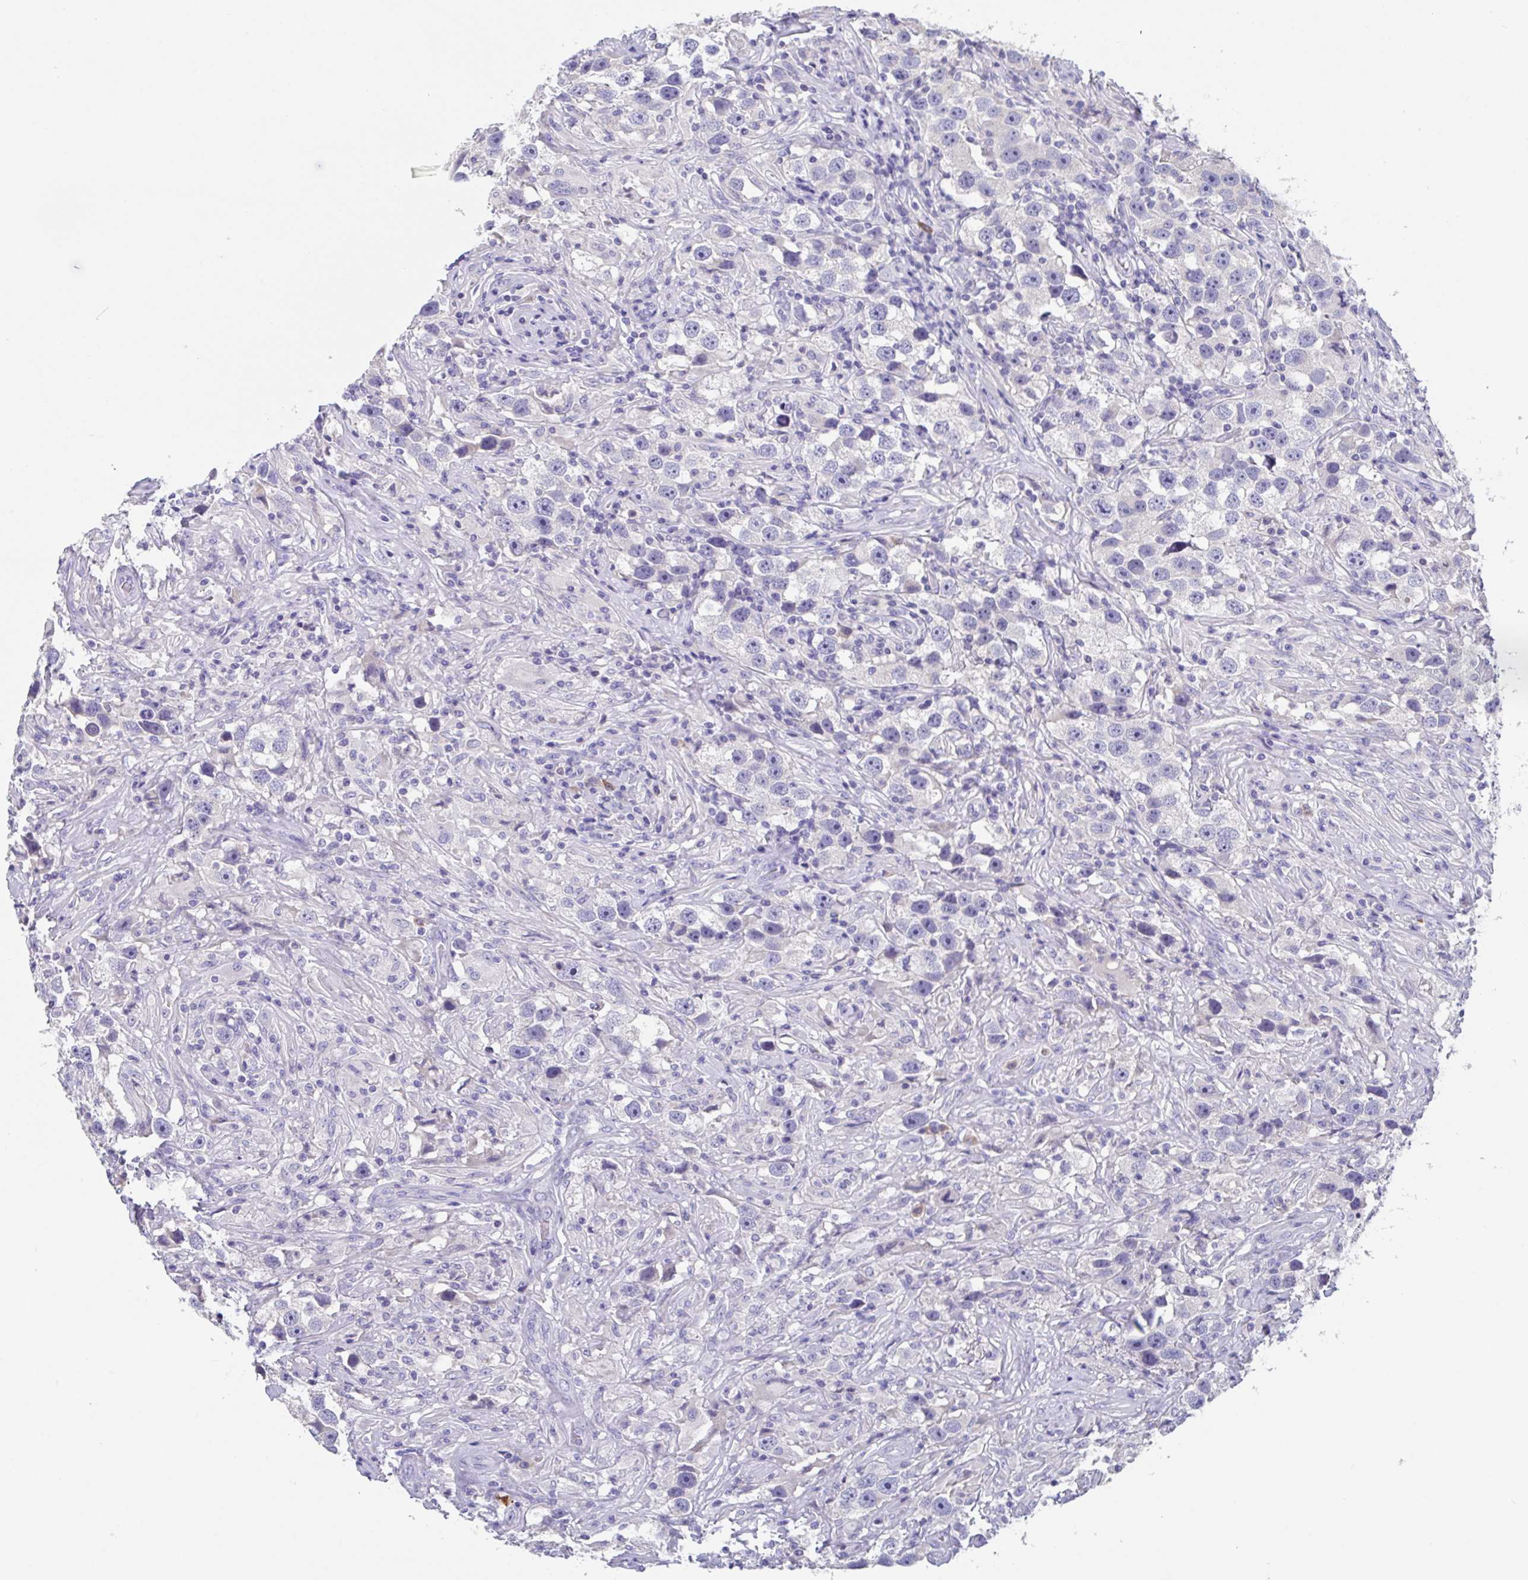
{"staining": {"intensity": "negative", "quantity": "none", "location": "none"}, "tissue": "testis cancer", "cell_type": "Tumor cells", "image_type": "cancer", "snomed": [{"axis": "morphology", "description": "Seminoma, NOS"}, {"axis": "topography", "description": "Testis"}], "caption": "Immunohistochemistry micrograph of human testis seminoma stained for a protein (brown), which shows no positivity in tumor cells.", "gene": "LRRC58", "patient": {"sex": "male", "age": 49}}